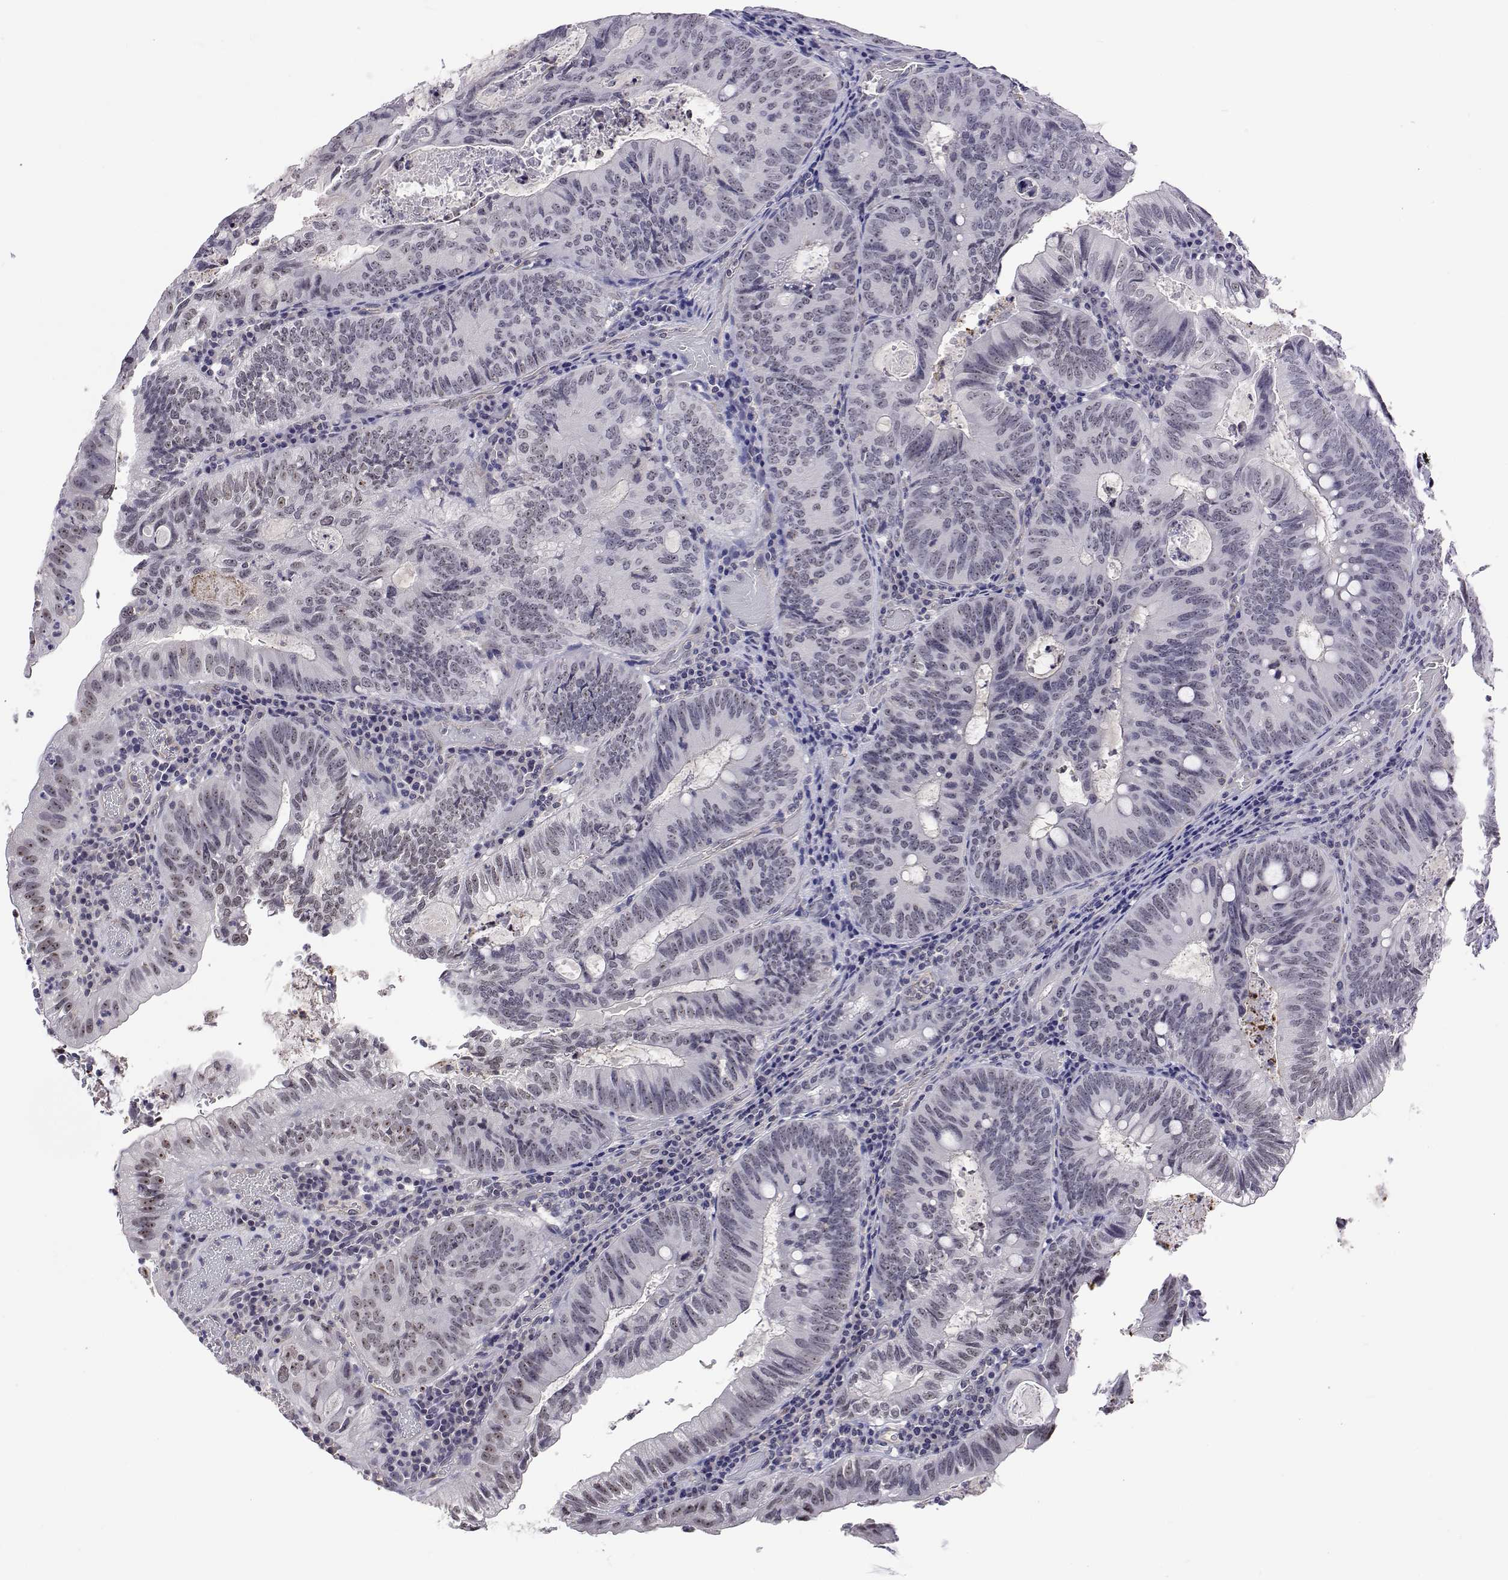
{"staining": {"intensity": "weak", "quantity": "<25%", "location": "nuclear"}, "tissue": "colorectal cancer", "cell_type": "Tumor cells", "image_type": "cancer", "snomed": [{"axis": "morphology", "description": "Adenocarcinoma, NOS"}, {"axis": "topography", "description": "Colon"}], "caption": "Human colorectal cancer stained for a protein using IHC shows no positivity in tumor cells.", "gene": "NHP2", "patient": {"sex": "male", "age": 67}}